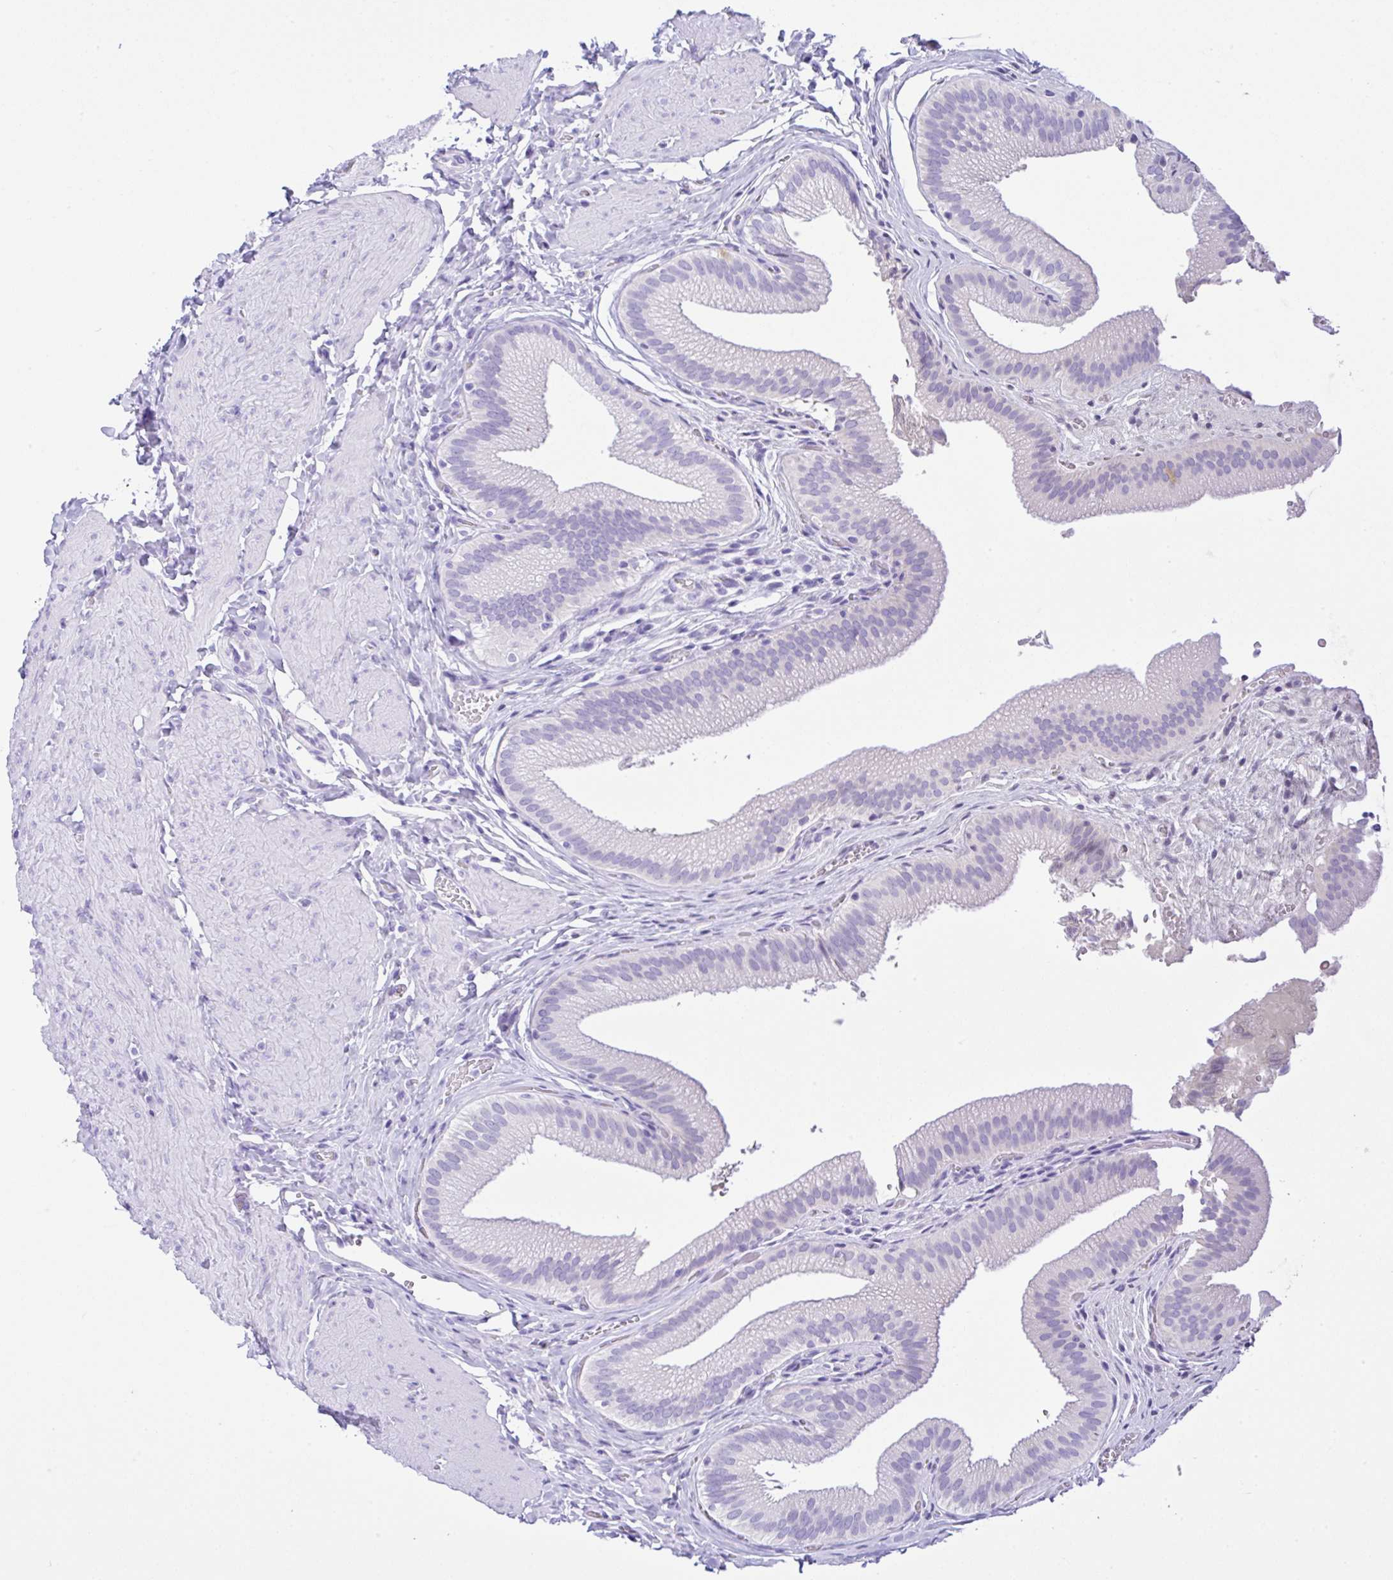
{"staining": {"intensity": "negative", "quantity": "none", "location": "none"}, "tissue": "gallbladder", "cell_type": "Glandular cells", "image_type": "normal", "snomed": [{"axis": "morphology", "description": "Normal tissue, NOS"}, {"axis": "topography", "description": "Gallbladder"}, {"axis": "topography", "description": "Peripheral nerve tissue"}], "caption": "Glandular cells show no significant protein expression in unremarkable gallbladder. The staining is performed using DAB (3,3'-diaminobenzidine) brown chromogen with nuclei counter-stained in using hematoxylin.", "gene": "RRM2", "patient": {"sex": "male", "age": 17}}